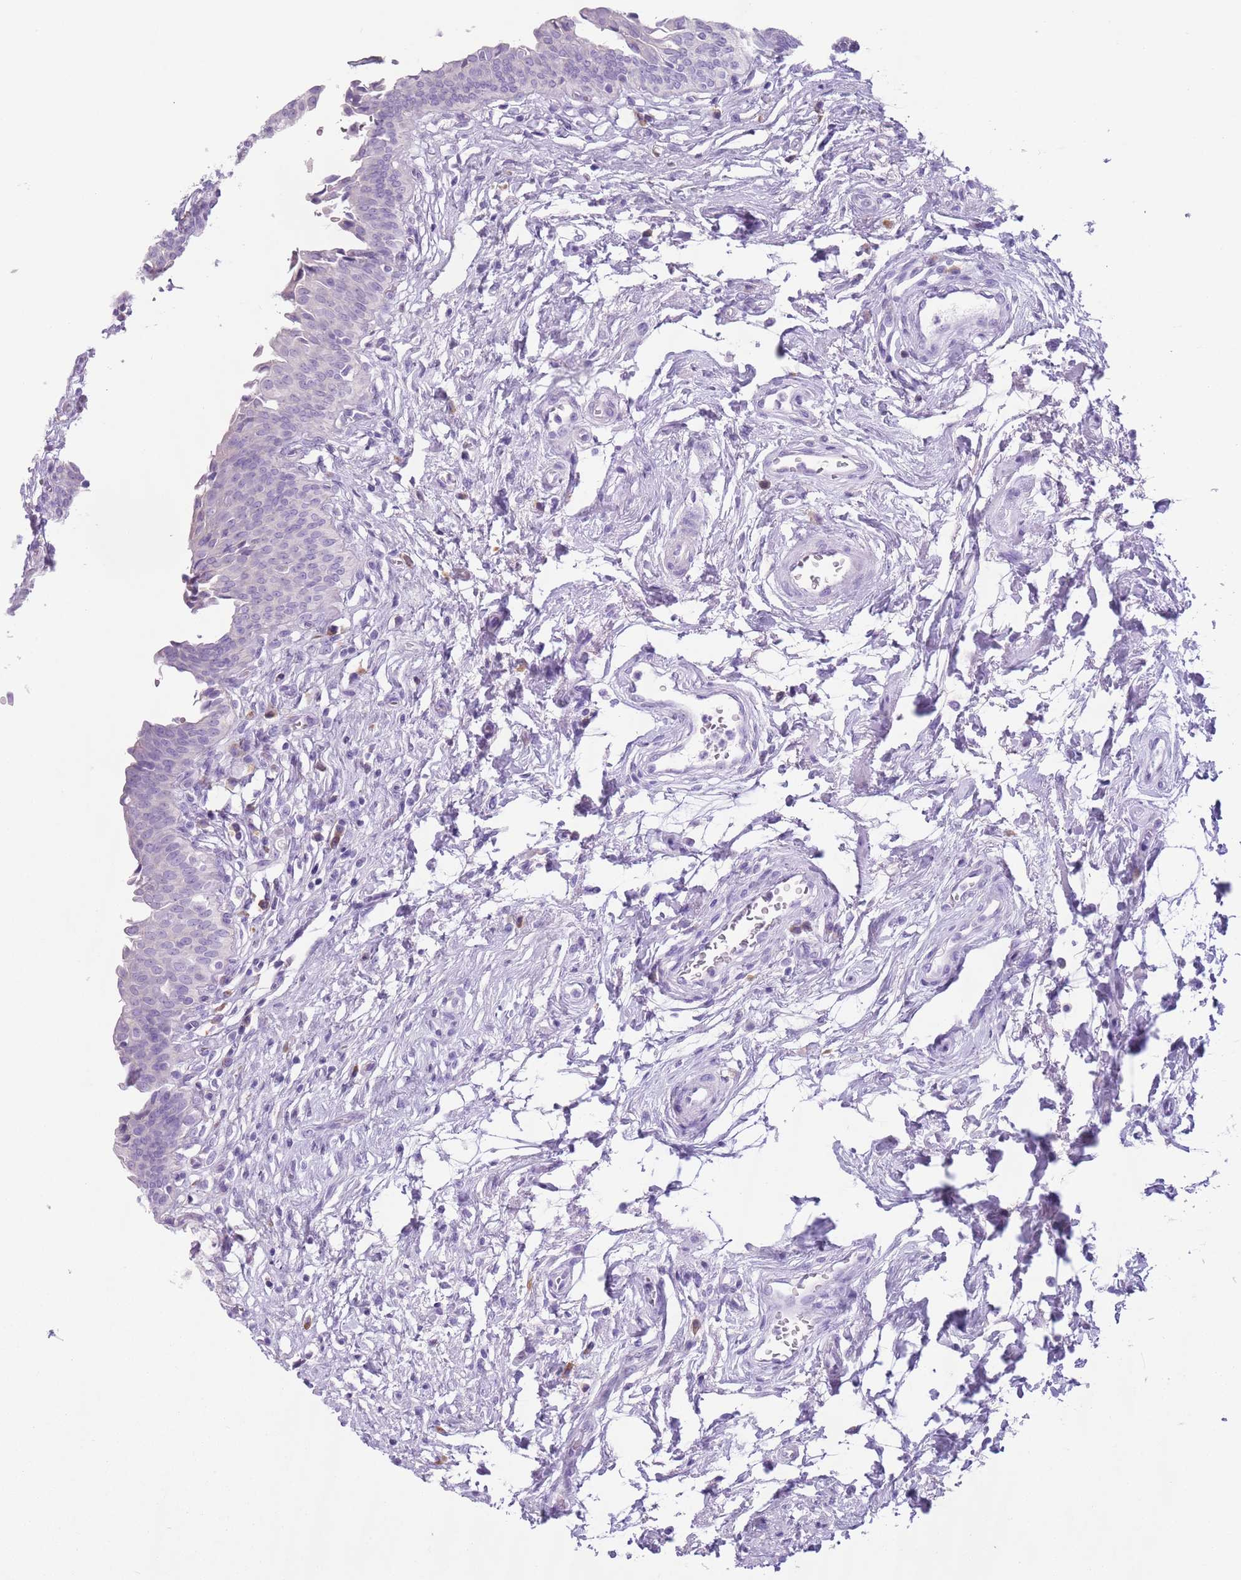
{"staining": {"intensity": "negative", "quantity": "none", "location": "none"}, "tissue": "urinary bladder", "cell_type": "Urothelial cells", "image_type": "normal", "snomed": [{"axis": "morphology", "description": "Normal tissue, NOS"}, {"axis": "topography", "description": "Urinary bladder"}], "caption": "This is a photomicrograph of IHC staining of benign urinary bladder, which shows no positivity in urothelial cells.", "gene": "HYOU1", "patient": {"sex": "male", "age": 83}}